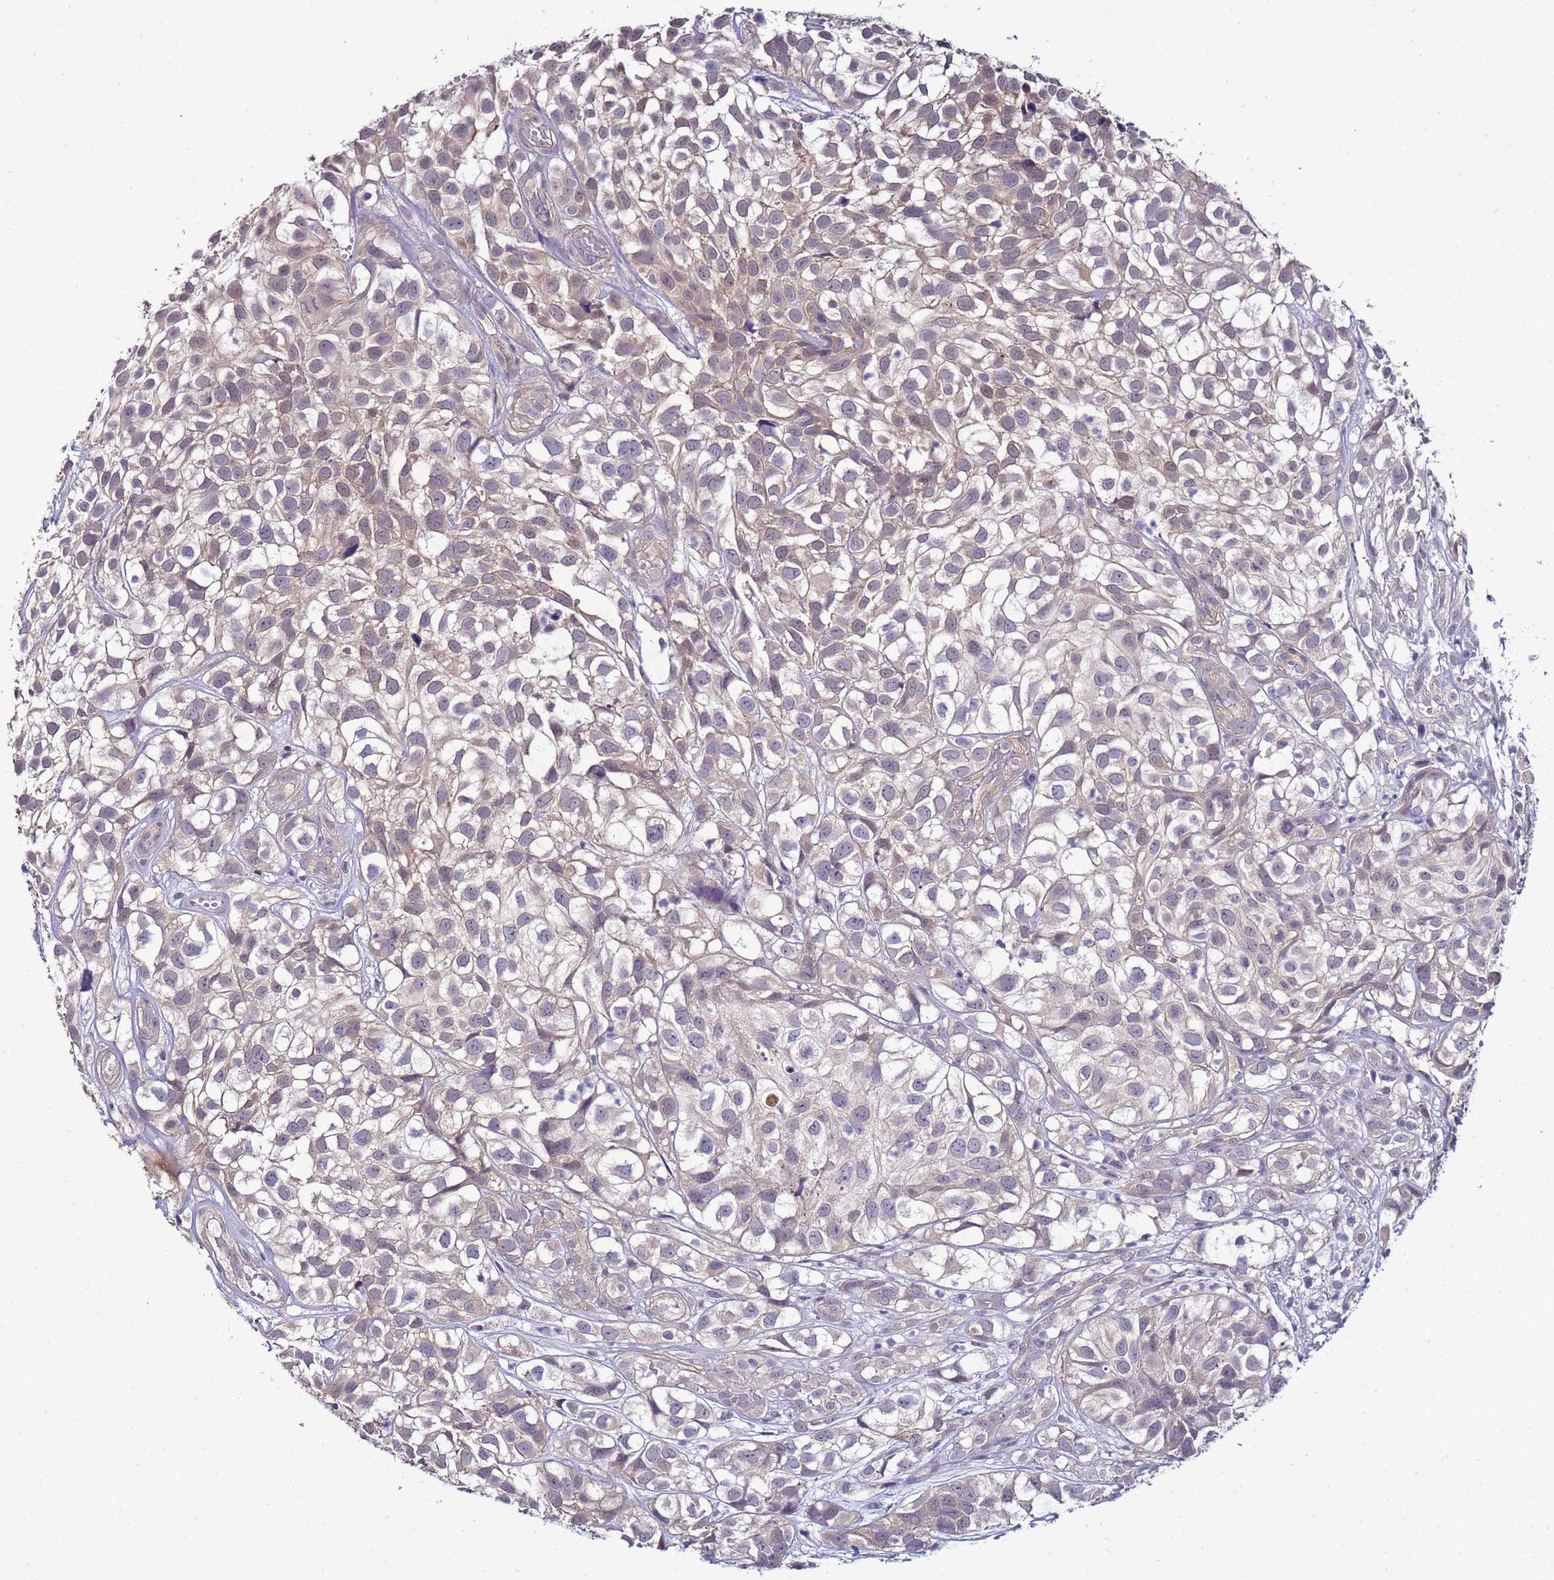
{"staining": {"intensity": "weak", "quantity": "<25%", "location": "cytoplasmic/membranous"}, "tissue": "urothelial cancer", "cell_type": "Tumor cells", "image_type": "cancer", "snomed": [{"axis": "morphology", "description": "Urothelial carcinoma, High grade"}, {"axis": "topography", "description": "Urinary bladder"}], "caption": "An immunohistochemistry photomicrograph of urothelial cancer is shown. There is no staining in tumor cells of urothelial cancer. (DAB immunohistochemistry visualized using brightfield microscopy, high magnification).", "gene": "NAXE", "patient": {"sex": "male", "age": 56}}